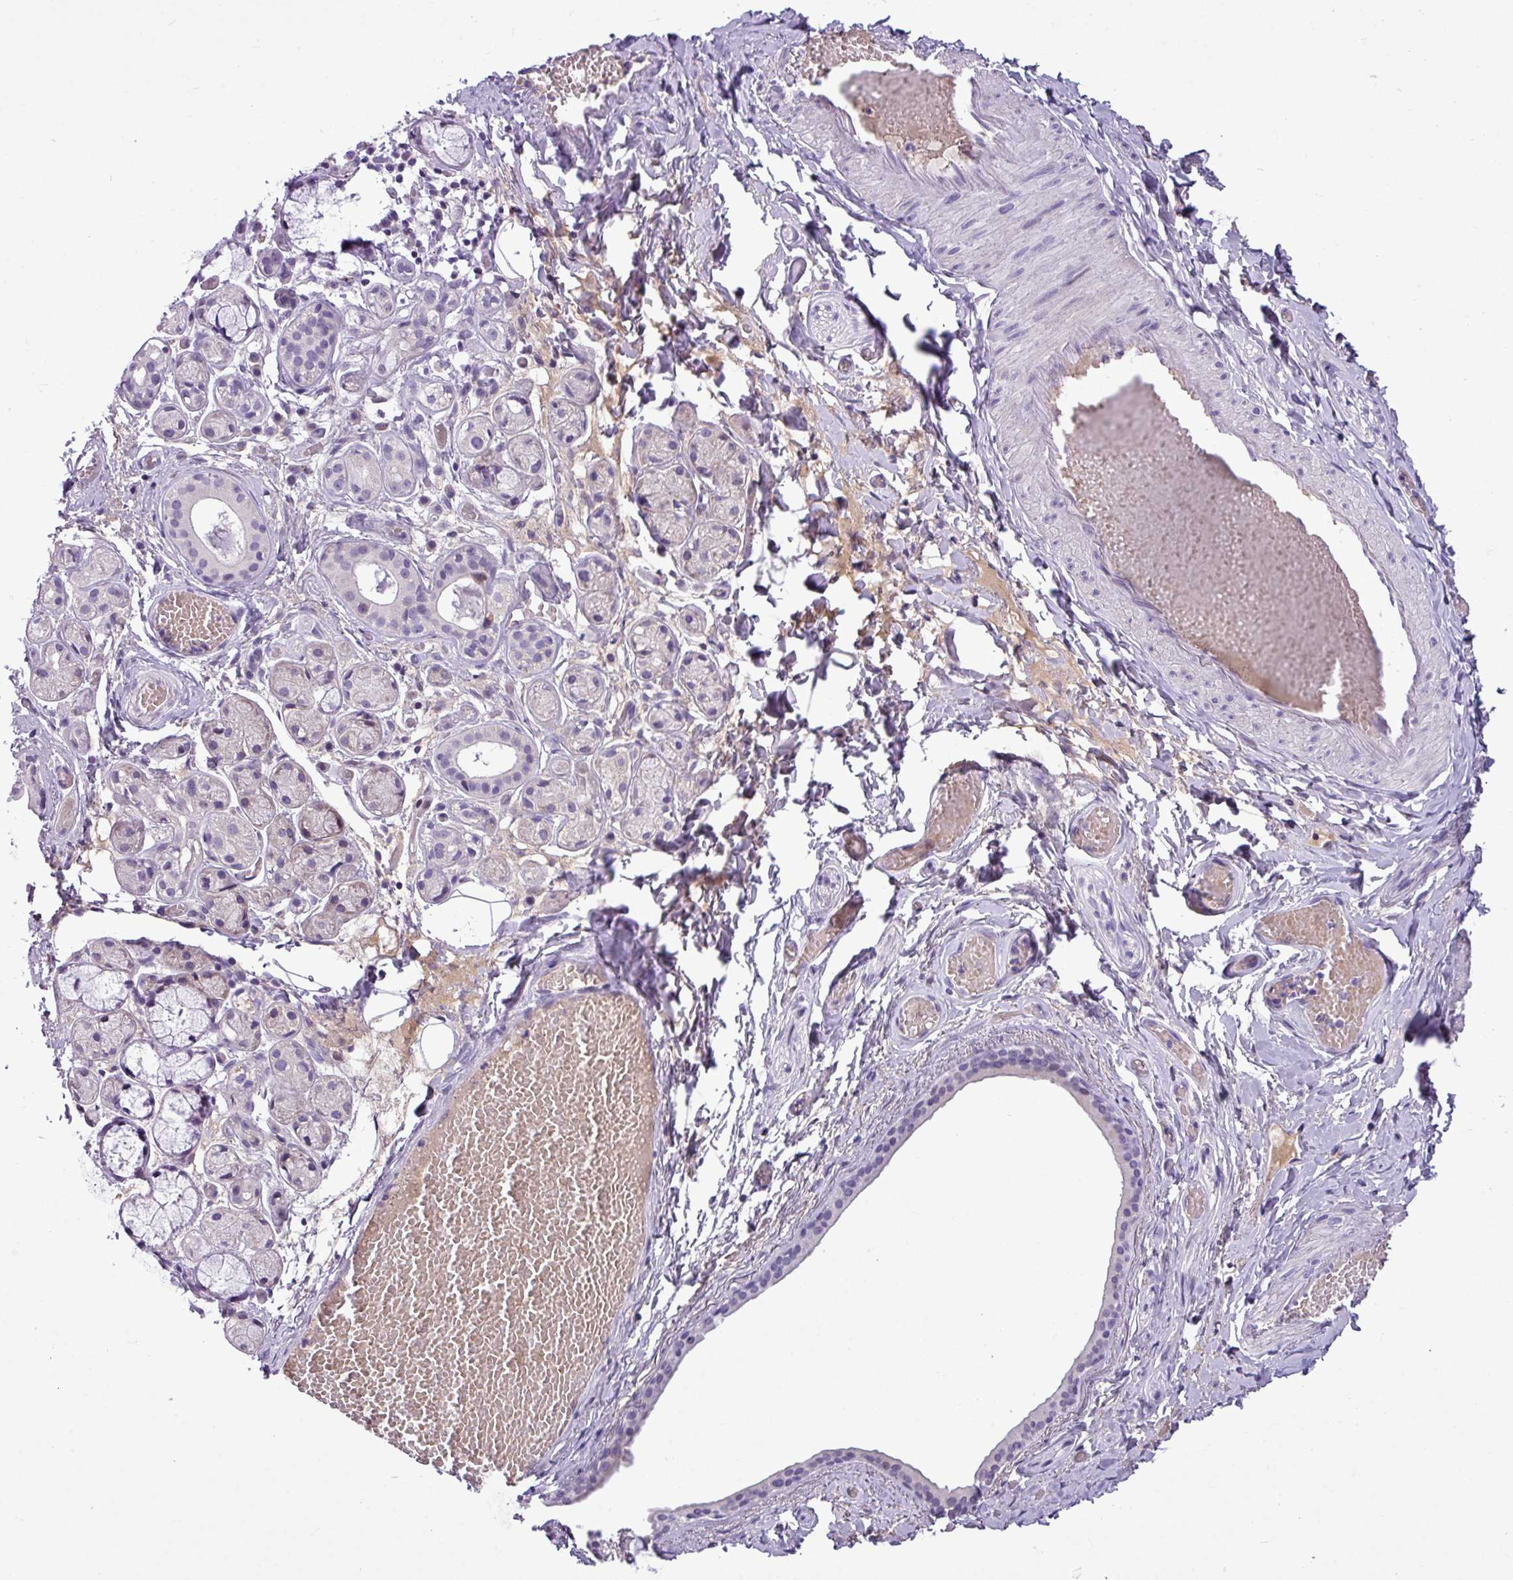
{"staining": {"intensity": "negative", "quantity": "none", "location": "none"}, "tissue": "salivary gland", "cell_type": "Glandular cells", "image_type": "normal", "snomed": [{"axis": "morphology", "description": "Normal tissue, NOS"}, {"axis": "topography", "description": "Salivary gland"}], "caption": "Immunohistochemistry histopathology image of unremarkable human salivary gland stained for a protein (brown), which exhibits no positivity in glandular cells.", "gene": "IL17A", "patient": {"sex": "male", "age": 82}}